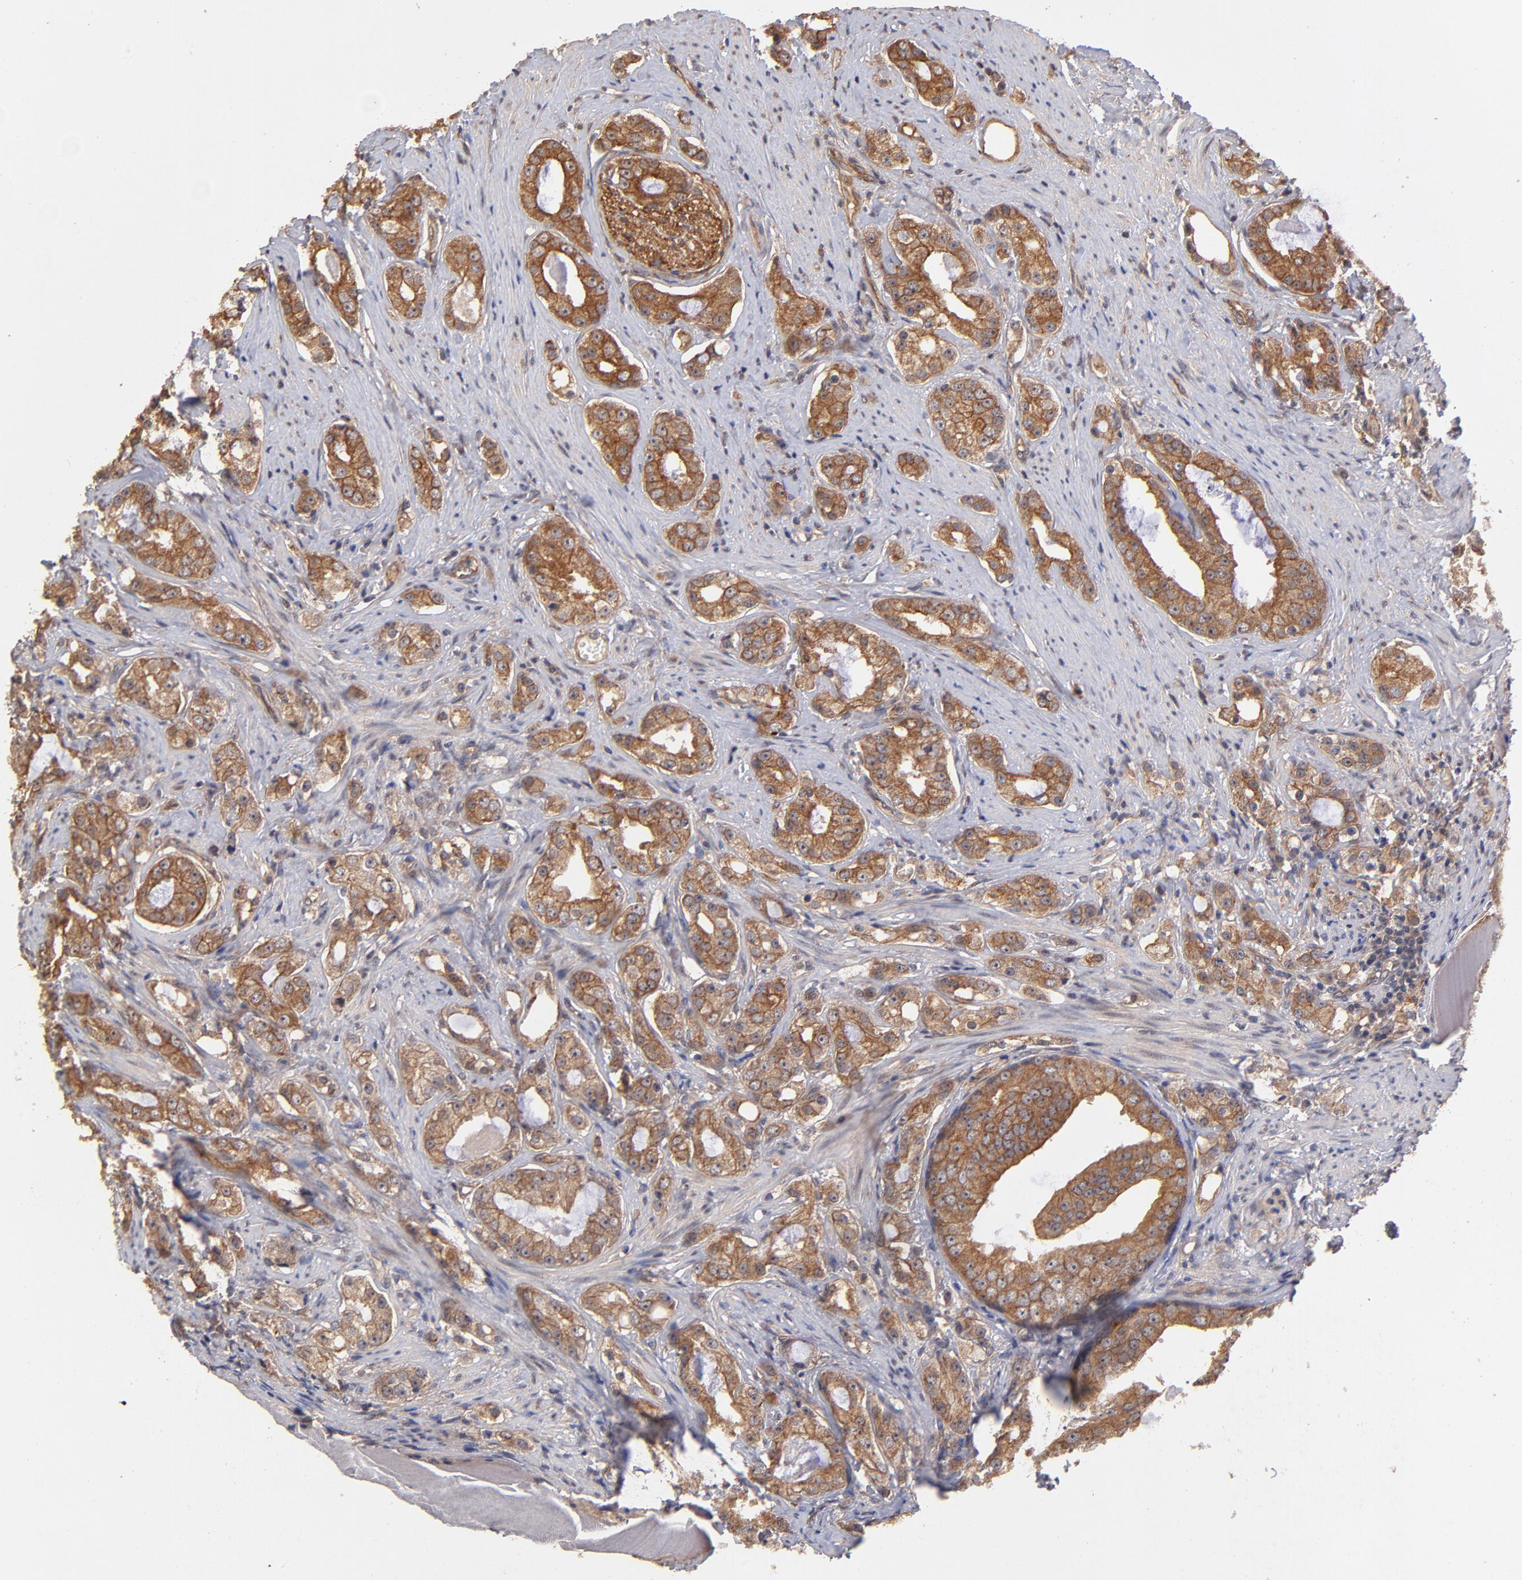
{"staining": {"intensity": "moderate", "quantity": ">75%", "location": "cytoplasmic/membranous"}, "tissue": "prostate cancer", "cell_type": "Tumor cells", "image_type": "cancer", "snomed": [{"axis": "morphology", "description": "Adenocarcinoma, High grade"}, {"axis": "topography", "description": "Prostate"}], "caption": "A photomicrograph showing moderate cytoplasmic/membranous positivity in about >75% of tumor cells in prostate cancer, as visualized by brown immunohistochemical staining.", "gene": "STAP2", "patient": {"sex": "male", "age": 68}}